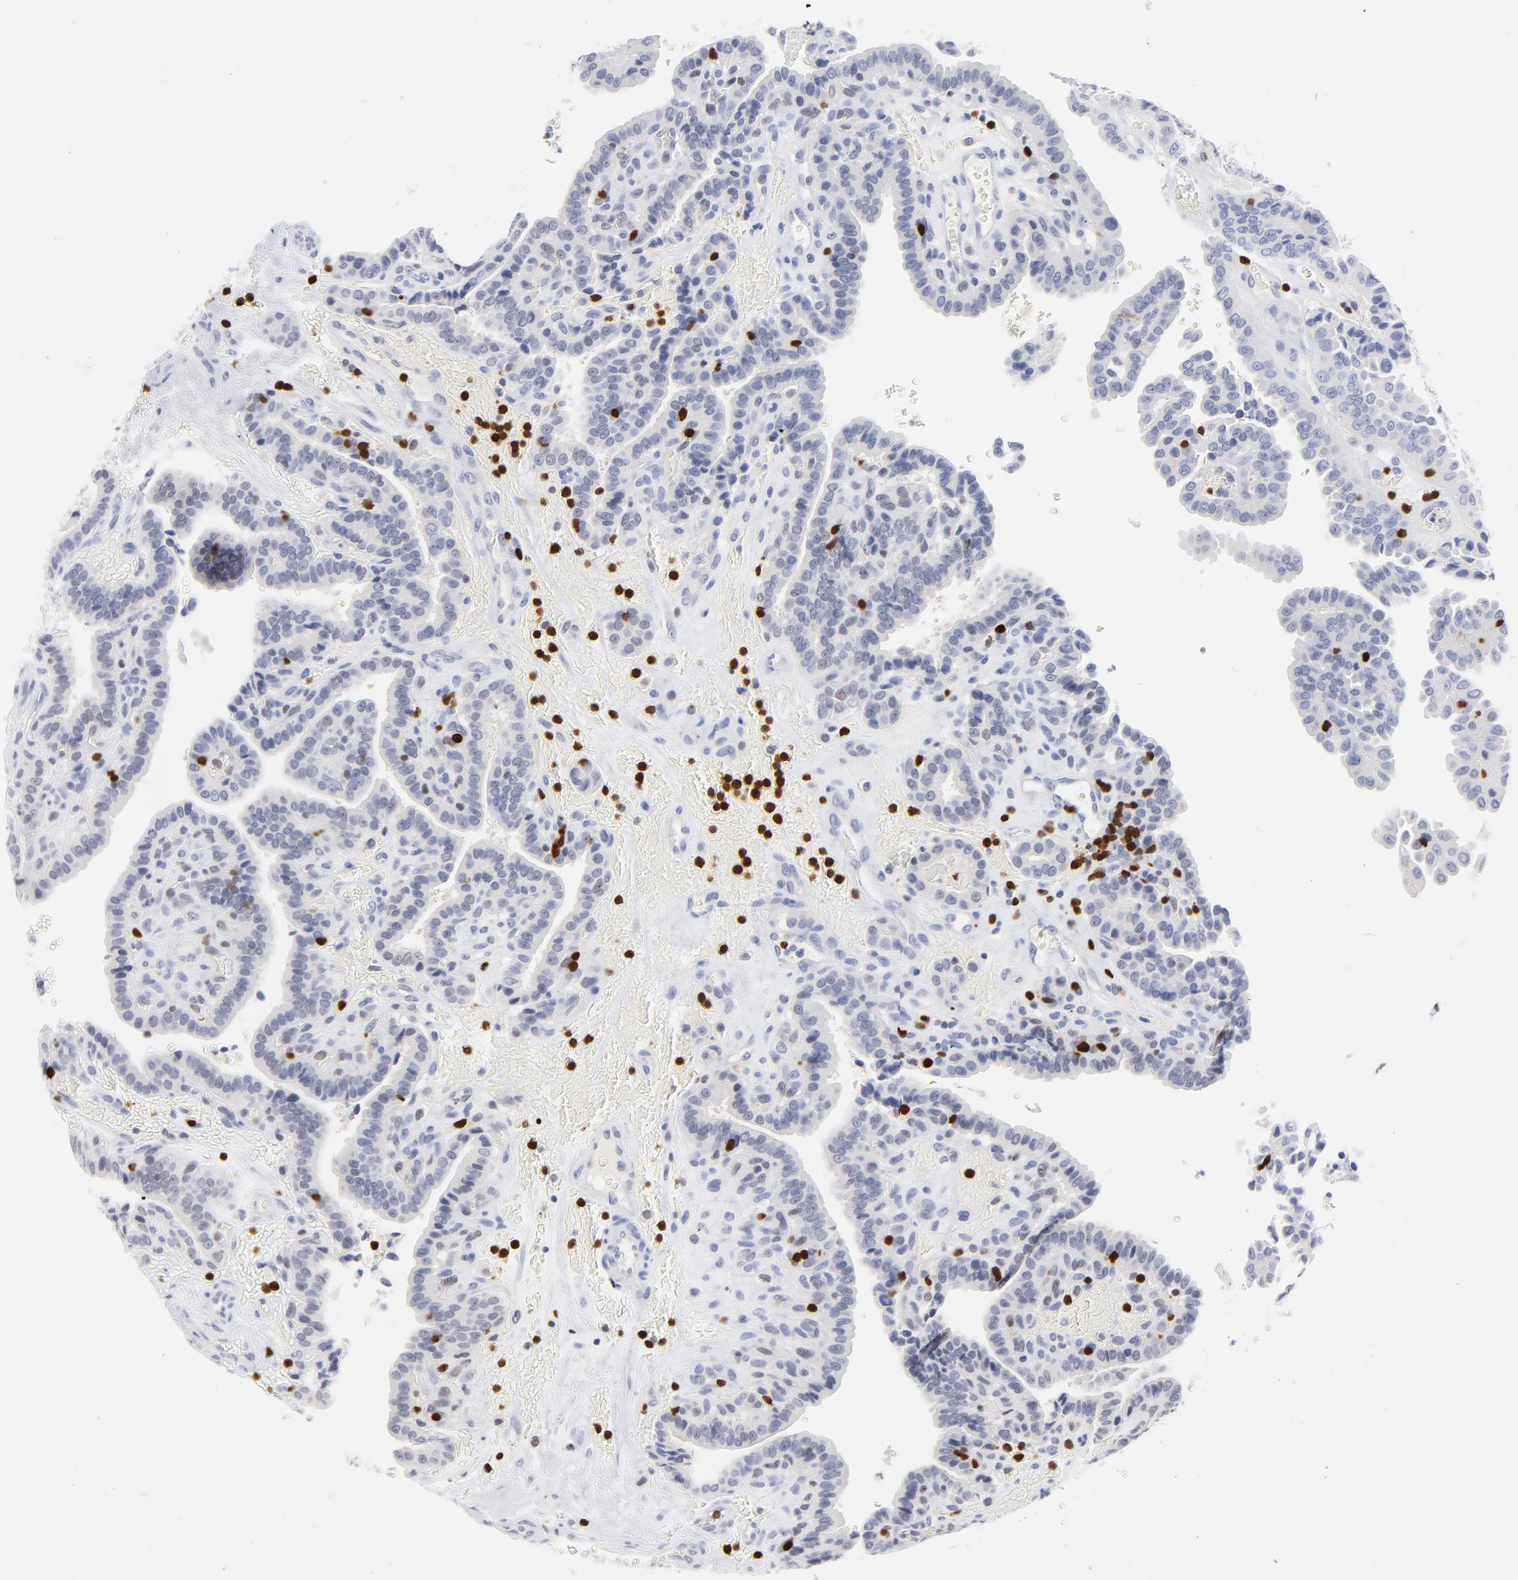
{"staining": {"intensity": "negative", "quantity": "none", "location": "none"}, "tissue": "thyroid cancer", "cell_type": "Tumor cells", "image_type": "cancer", "snomed": [{"axis": "morphology", "description": "Papillary adenocarcinoma, NOS"}, {"axis": "topography", "description": "Thyroid gland"}], "caption": "IHC histopathology image of thyroid papillary adenocarcinoma stained for a protein (brown), which displays no staining in tumor cells. (DAB immunohistochemistry with hematoxylin counter stain).", "gene": "ZAP70", "patient": {"sex": "male", "age": 87}}